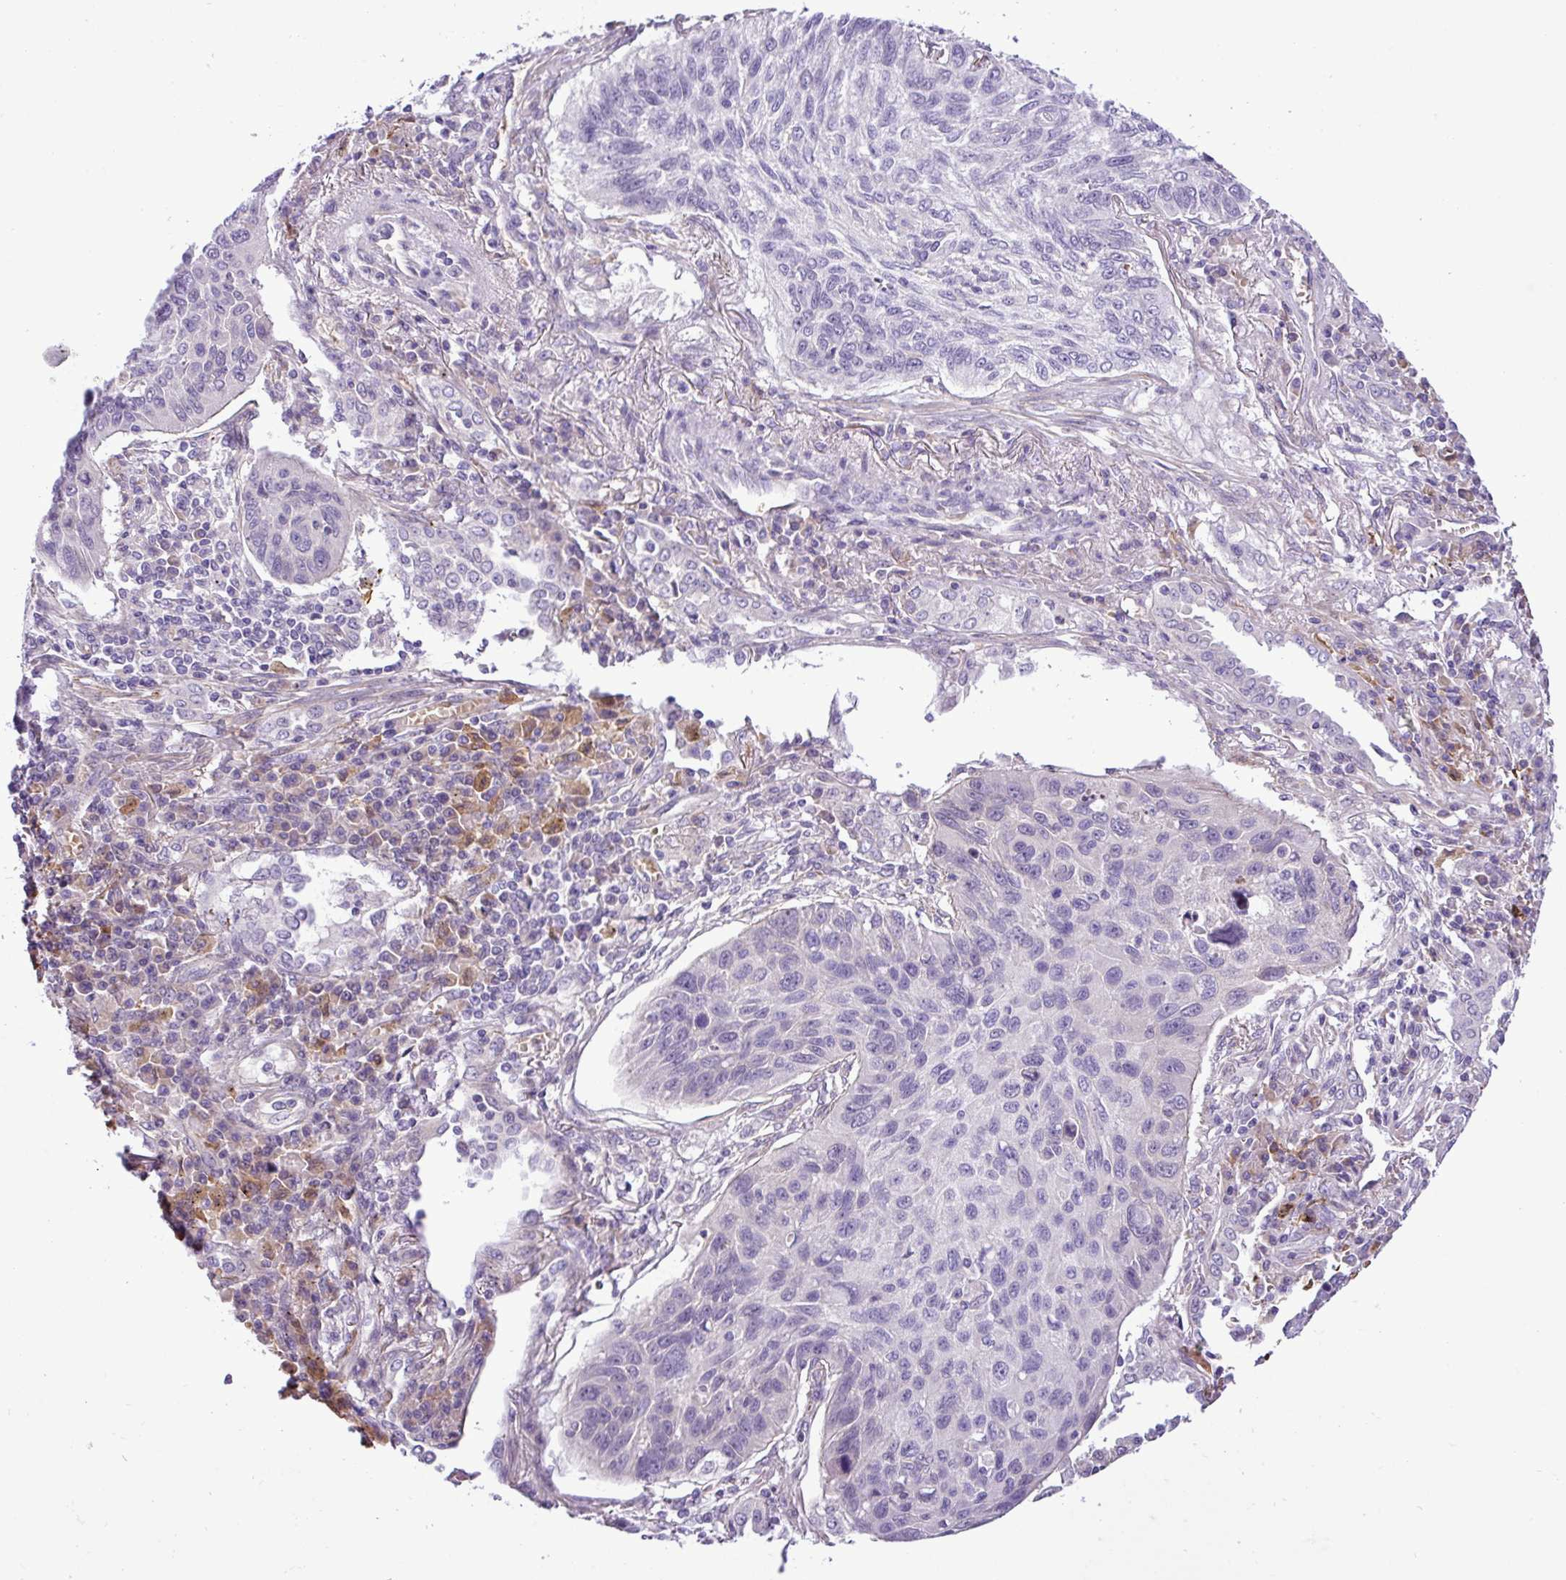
{"staining": {"intensity": "negative", "quantity": "none", "location": "none"}, "tissue": "lung cancer", "cell_type": "Tumor cells", "image_type": "cancer", "snomed": [{"axis": "morphology", "description": "Squamous cell carcinoma, NOS"}, {"axis": "topography", "description": "Lung"}], "caption": "Immunohistochemistry micrograph of squamous cell carcinoma (lung) stained for a protein (brown), which displays no expression in tumor cells.", "gene": "C11orf91", "patient": {"sex": "female", "age": 66}}